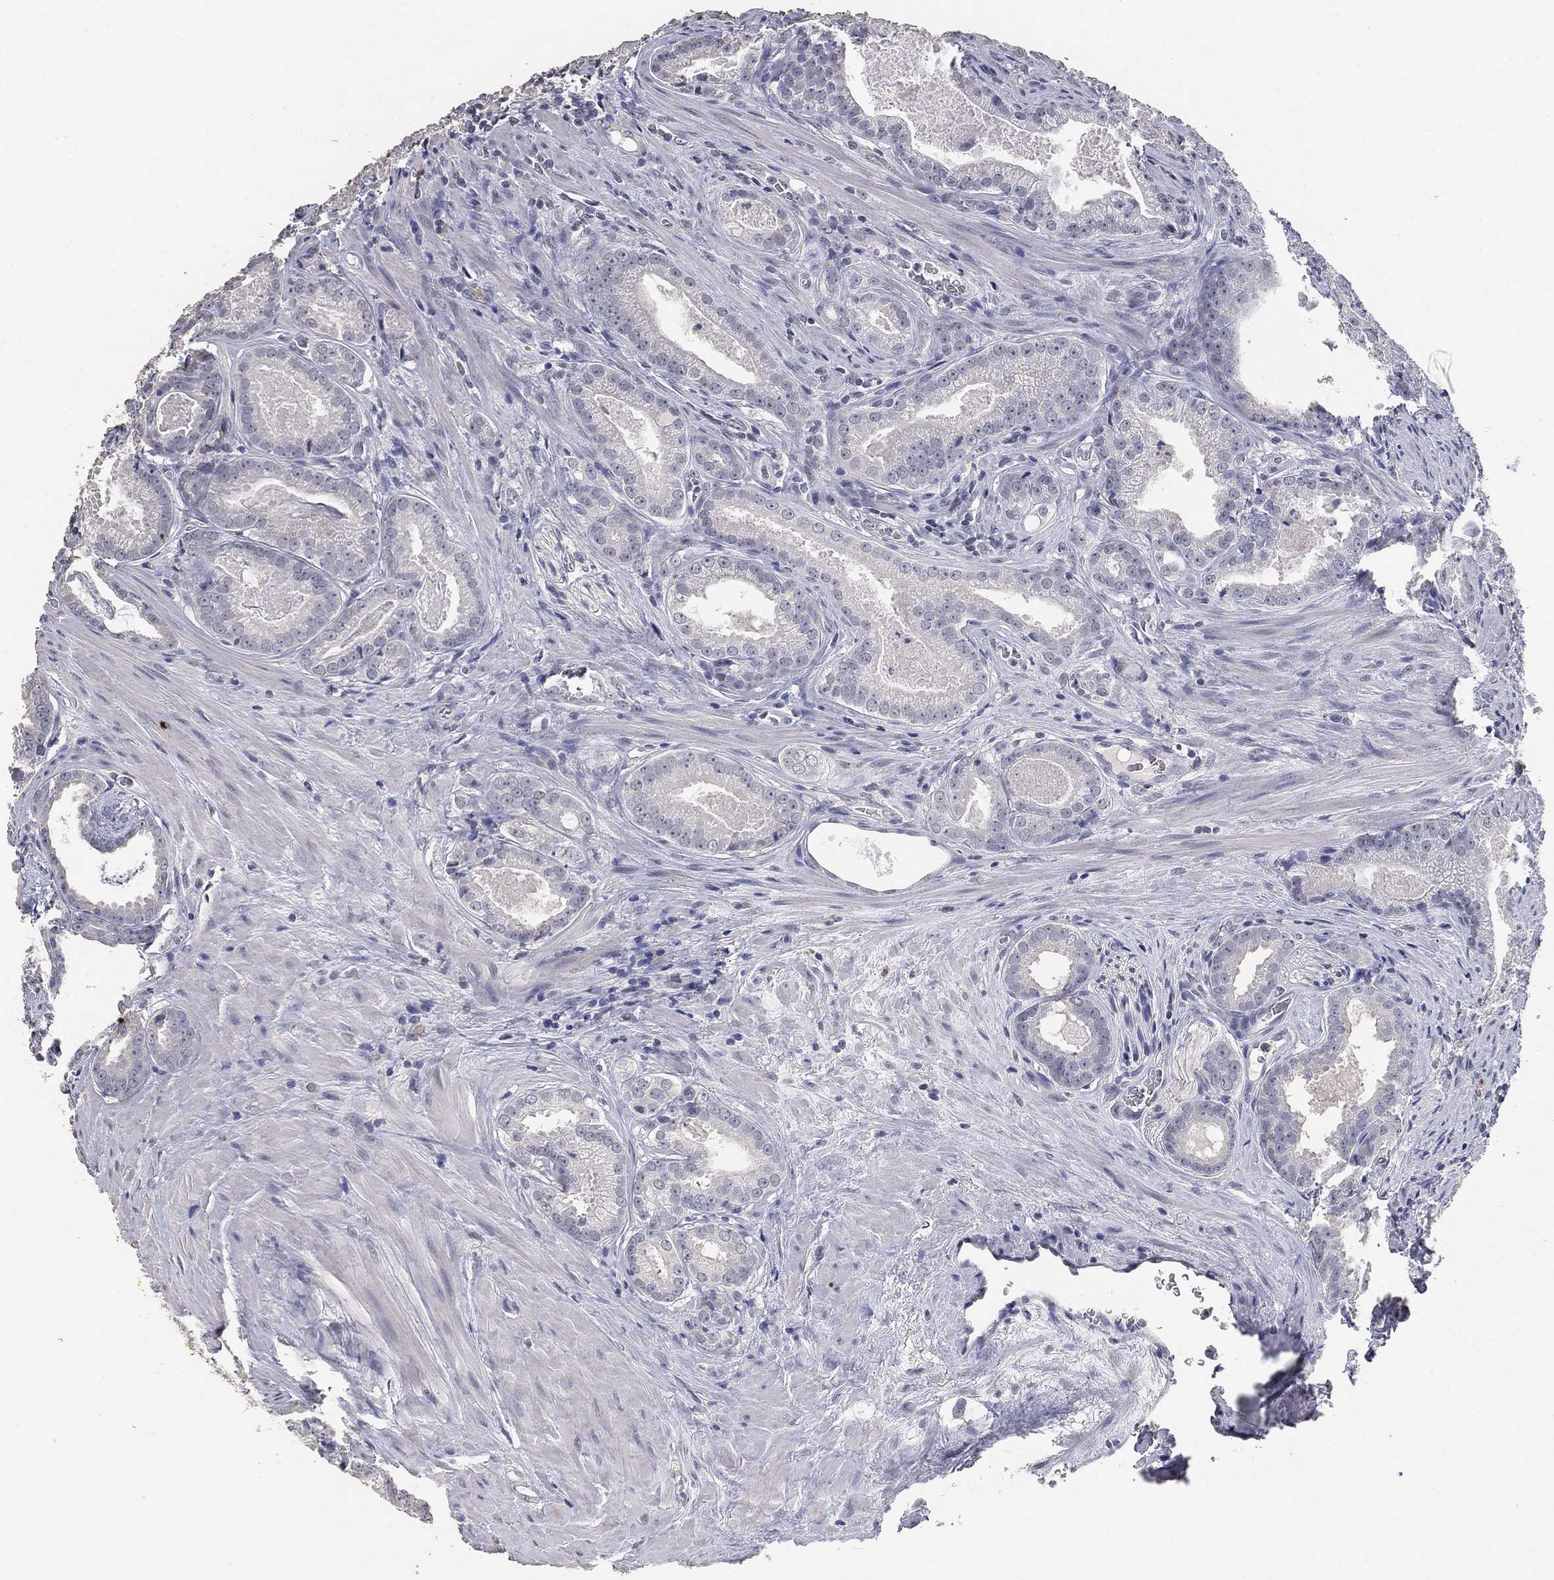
{"staining": {"intensity": "negative", "quantity": "none", "location": "none"}, "tissue": "prostate cancer", "cell_type": "Tumor cells", "image_type": "cancer", "snomed": [{"axis": "morphology", "description": "Adenocarcinoma, NOS"}, {"axis": "topography", "description": "Prostate"}], "caption": "Immunohistochemical staining of human prostate adenocarcinoma displays no significant staining in tumor cells.", "gene": "DSG1", "patient": {"sex": "male", "age": 61}}